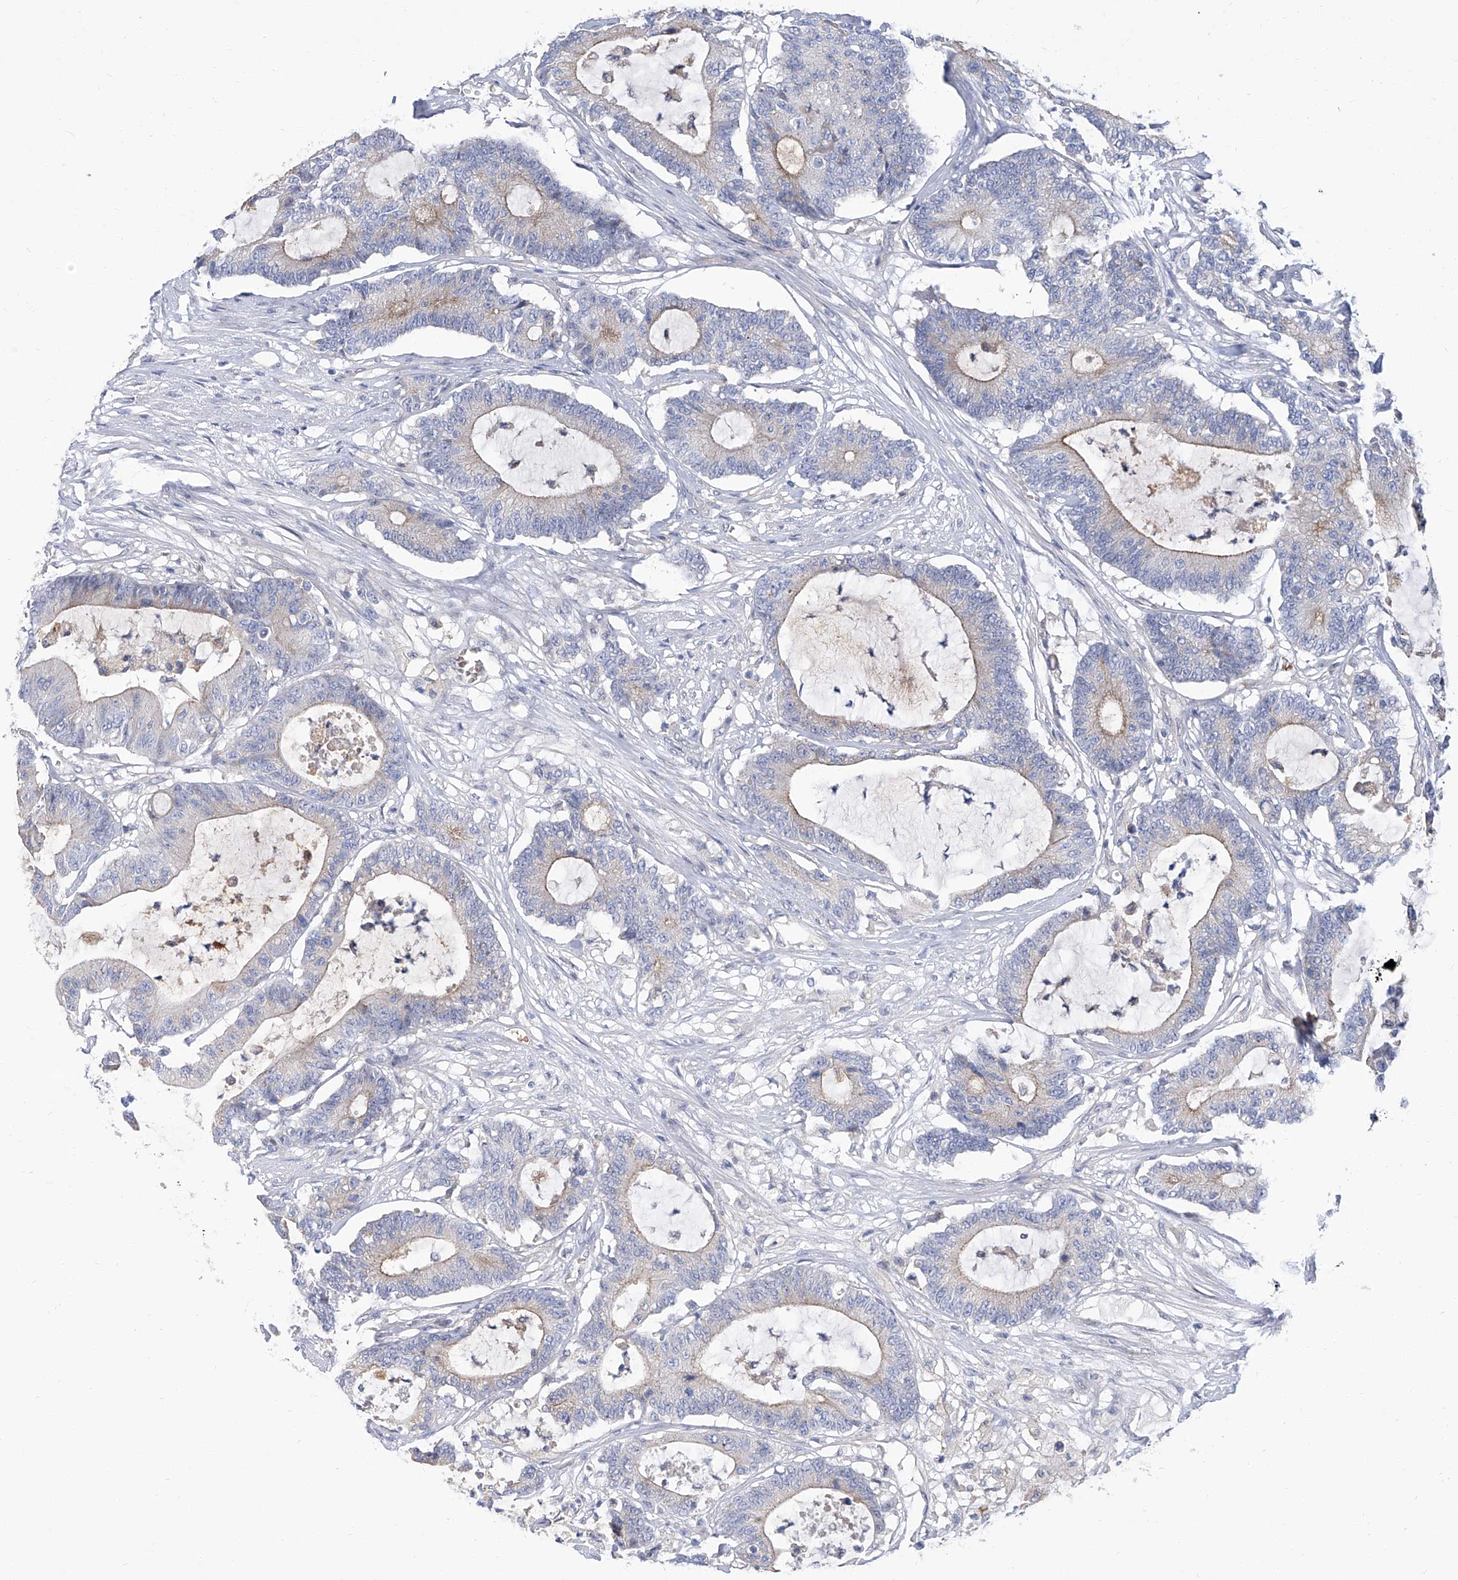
{"staining": {"intensity": "moderate", "quantity": "<25%", "location": "cytoplasmic/membranous"}, "tissue": "colorectal cancer", "cell_type": "Tumor cells", "image_type": "cancer", "snomed": [{"axis": "morphology", "description": "Adenocarcinoma, NOS"}, {"axis": "topography", "description": "Colon"}], "caption": "About <25% of tumor cells in human adenocarcinoma (colorectal) reveal moderate cytoplasmic/membranous protein staining as visualized by brown immunohistochemical staining.", "gene": "PARD3", "patient": {"sex": "female", "age": 84}}